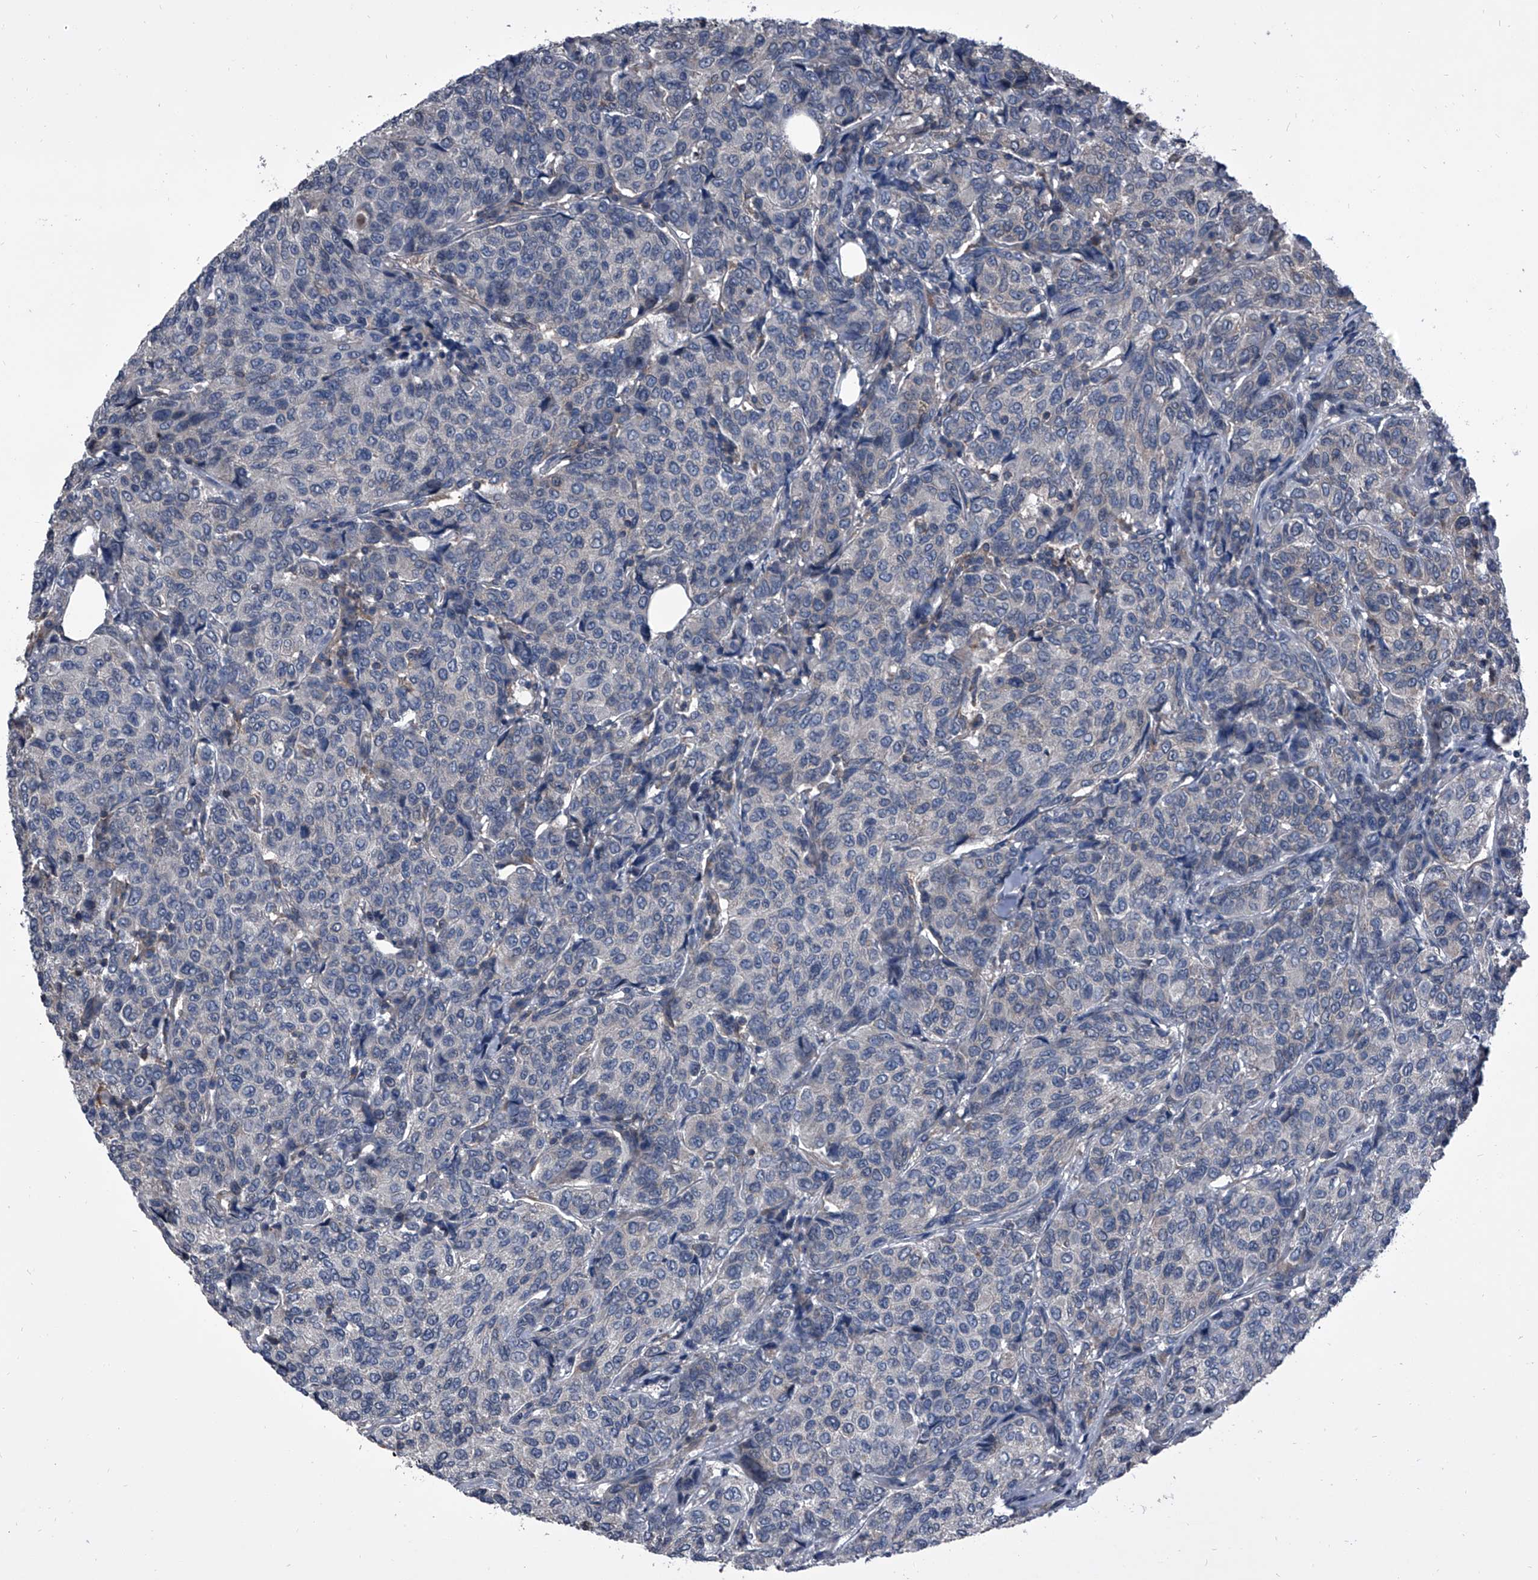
{"staining": {"intensity": "negative", "quantity": "none", "location": "none"}, "tissue": "breast cancer", "cell_type": "Tumor cells", "image_type": "cancer", "snomed": [{"axis": "morphology", "description": "Duct carcinoma"}, {"axis": "topography", "description": "Breast"}], "caption": "This is an immunohistochemistry image of invasive ductal carcinoma (breast). There is no expression in tumor cells.", "gene": "PIP5K1A", "patient": {"sex": "female", "age": 55}}